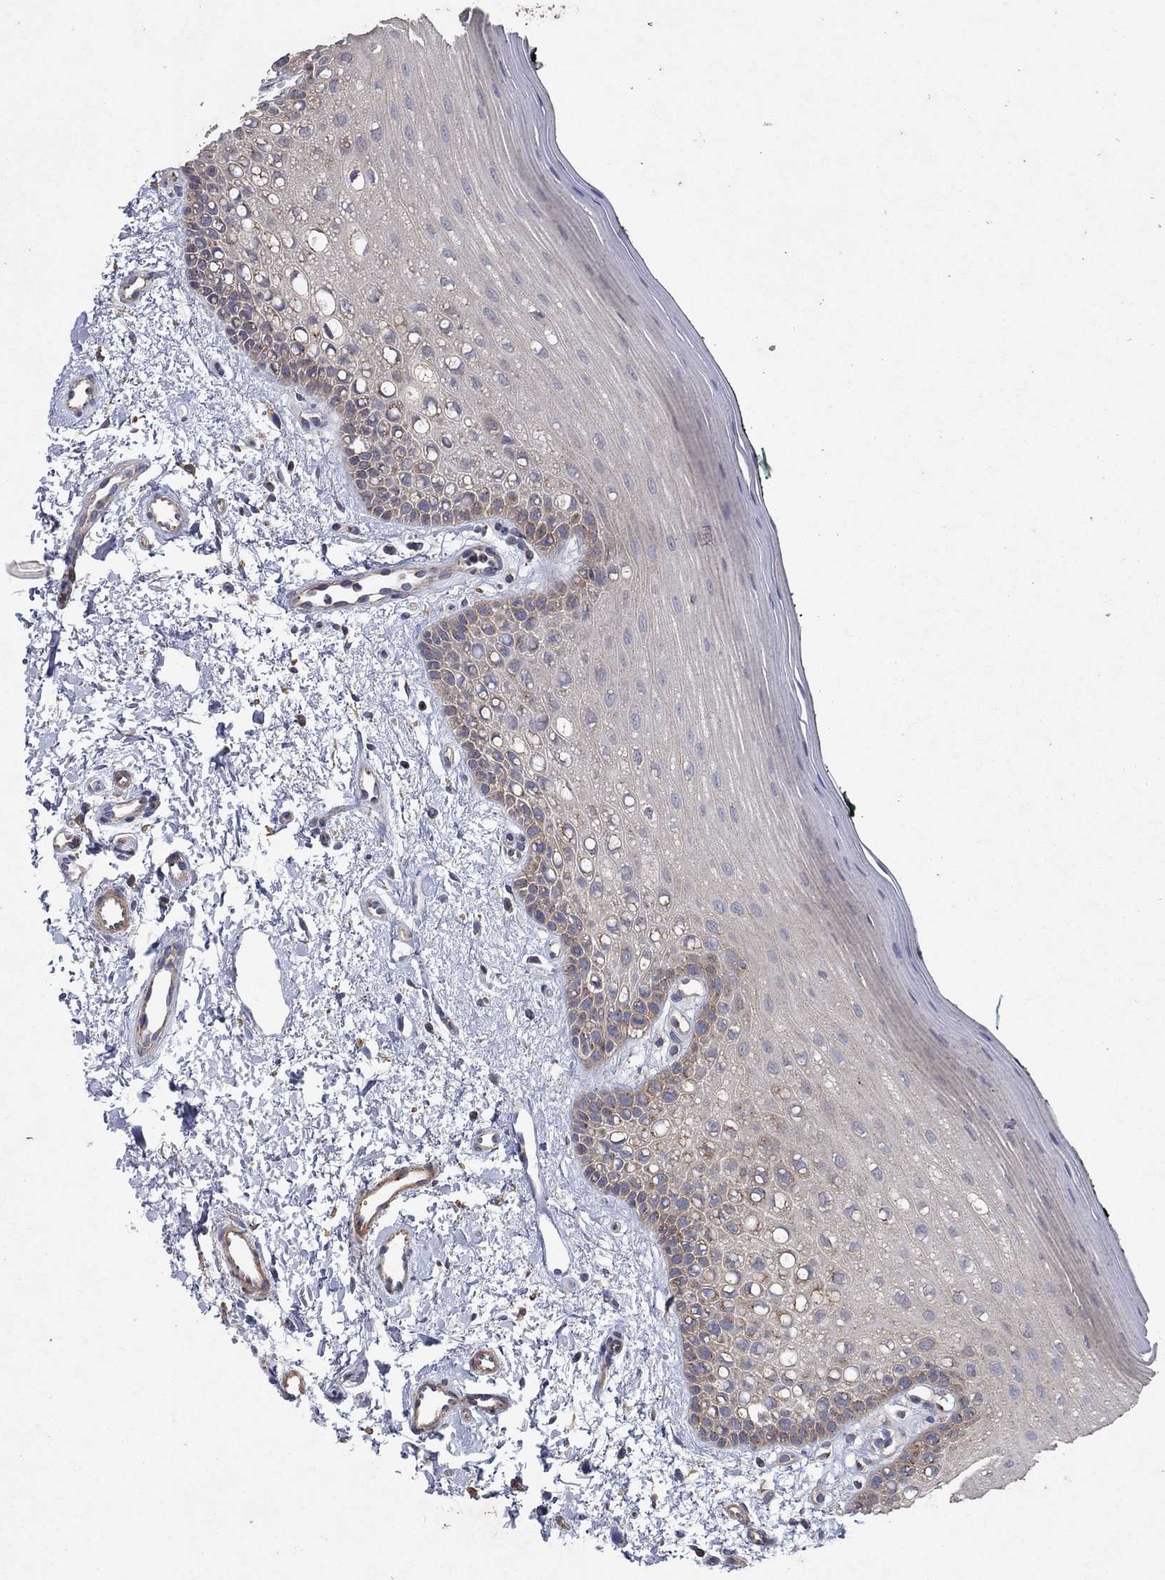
{"staining": {"intensity": "weak", "quantity": "25%-75%", "location": "cytoplasmic/membranous"}, "tissue": "oral mucosa", "cell_type": "Squamous epithelial cells", "image_type": "normal", "snomed": [{"axis": "morphology", "description": "Normal tissue, NOS"}, {"axis": "topography", "description": "Oral tissue"}], "caption": "Immunohistochemical staining of benign oral mucosa displays weak cytoplasmic/membranous protein staining in approximately 25%-75% of squamous epithelial cells. (DAB IHC with brightfield microscopy, high magnification).", "gene": "FRG1", "patient": {"sex": "female", "age": 78}}